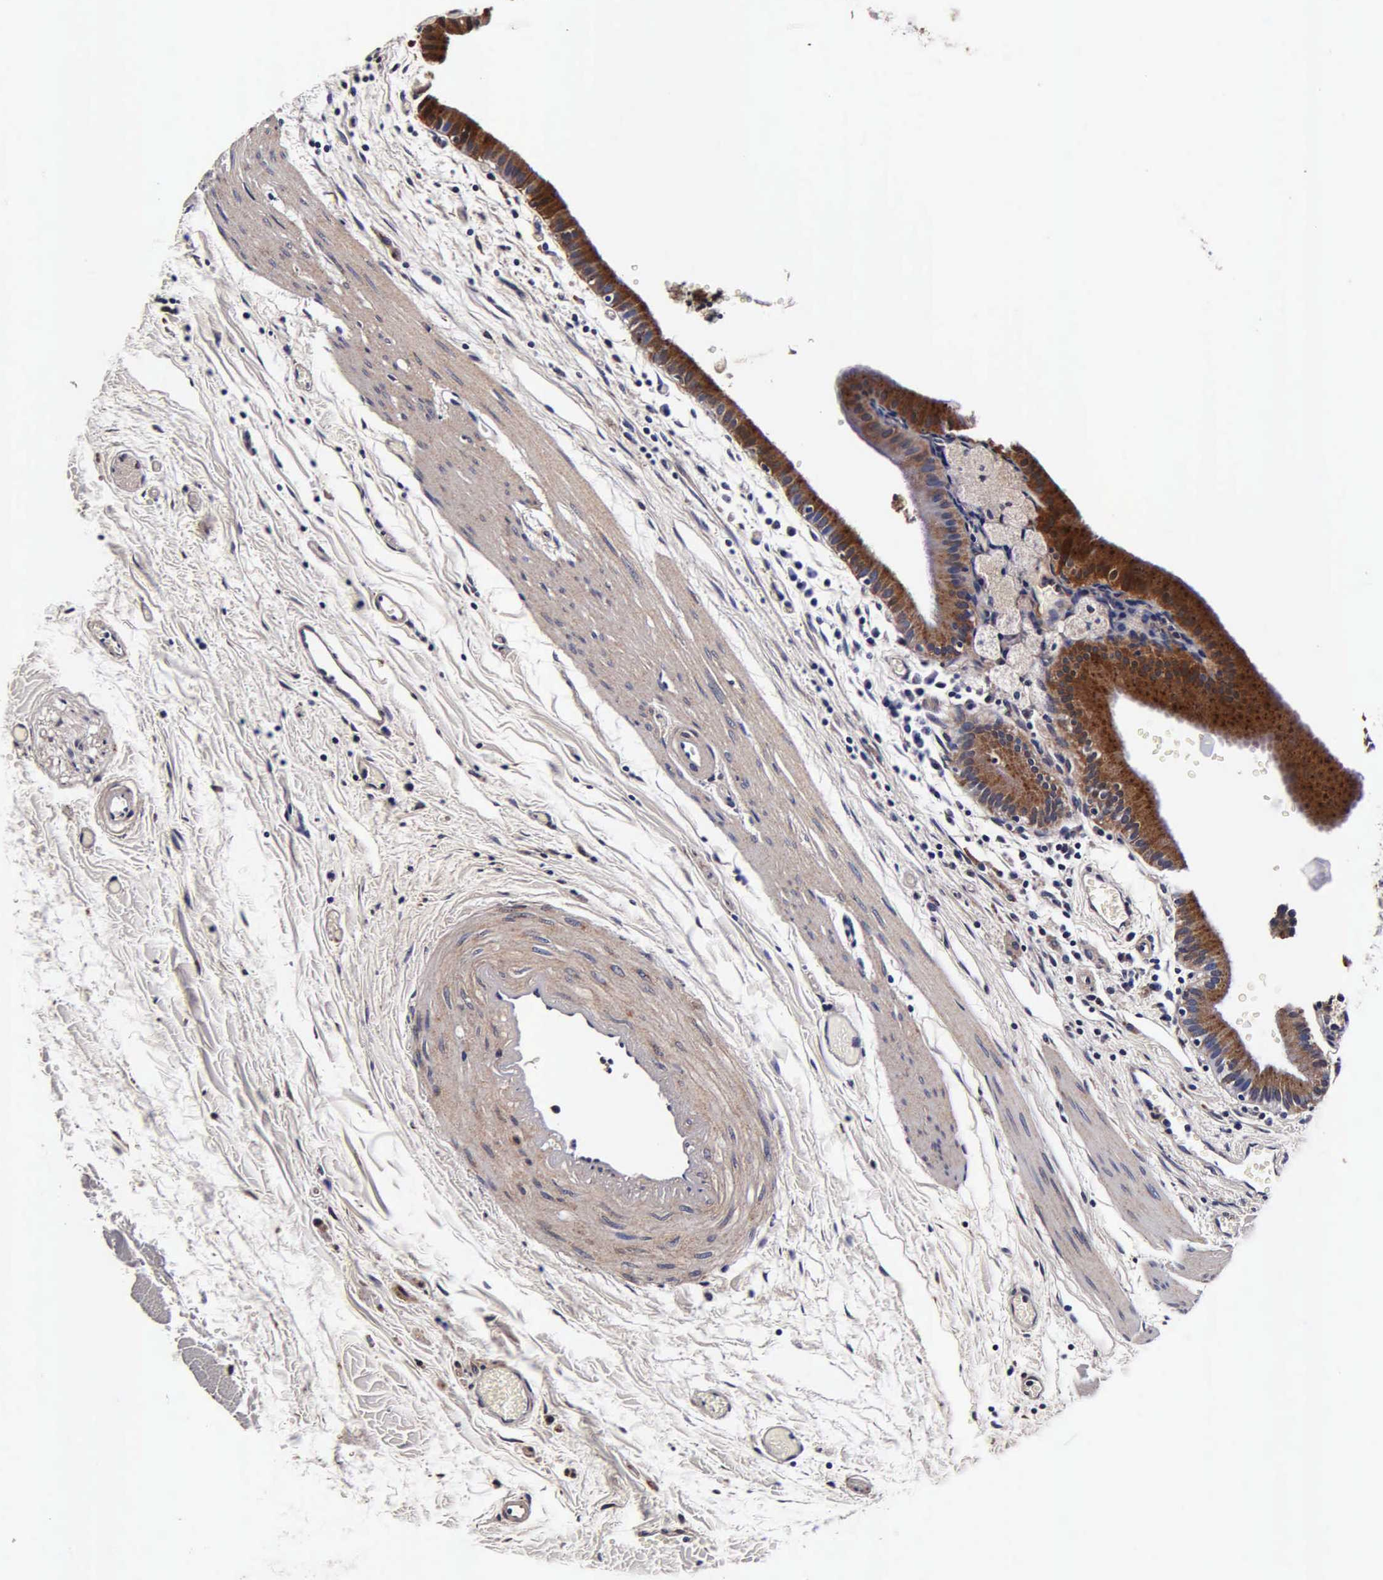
{"staining": {"intensity": "strong", "quantity": ">75%", "location": "cytoplasmic/membranous"}, "tissue": "gallbladder", "cell_type": "Glandular cells", "image_type": "normal", "snomed": [{"axis": "morphology", "description": "Normal tissue, NOS"}, {"axis": "topography", "description": "Gallbladder"}], "caption": "Human gallbladder stained with a brown dye demonstrates strong cytoplasmic/membranous positive staining in approximately >75% of glandular cells.", "gene": "CST3", "patient": {"sex": "female", "age": 48}}